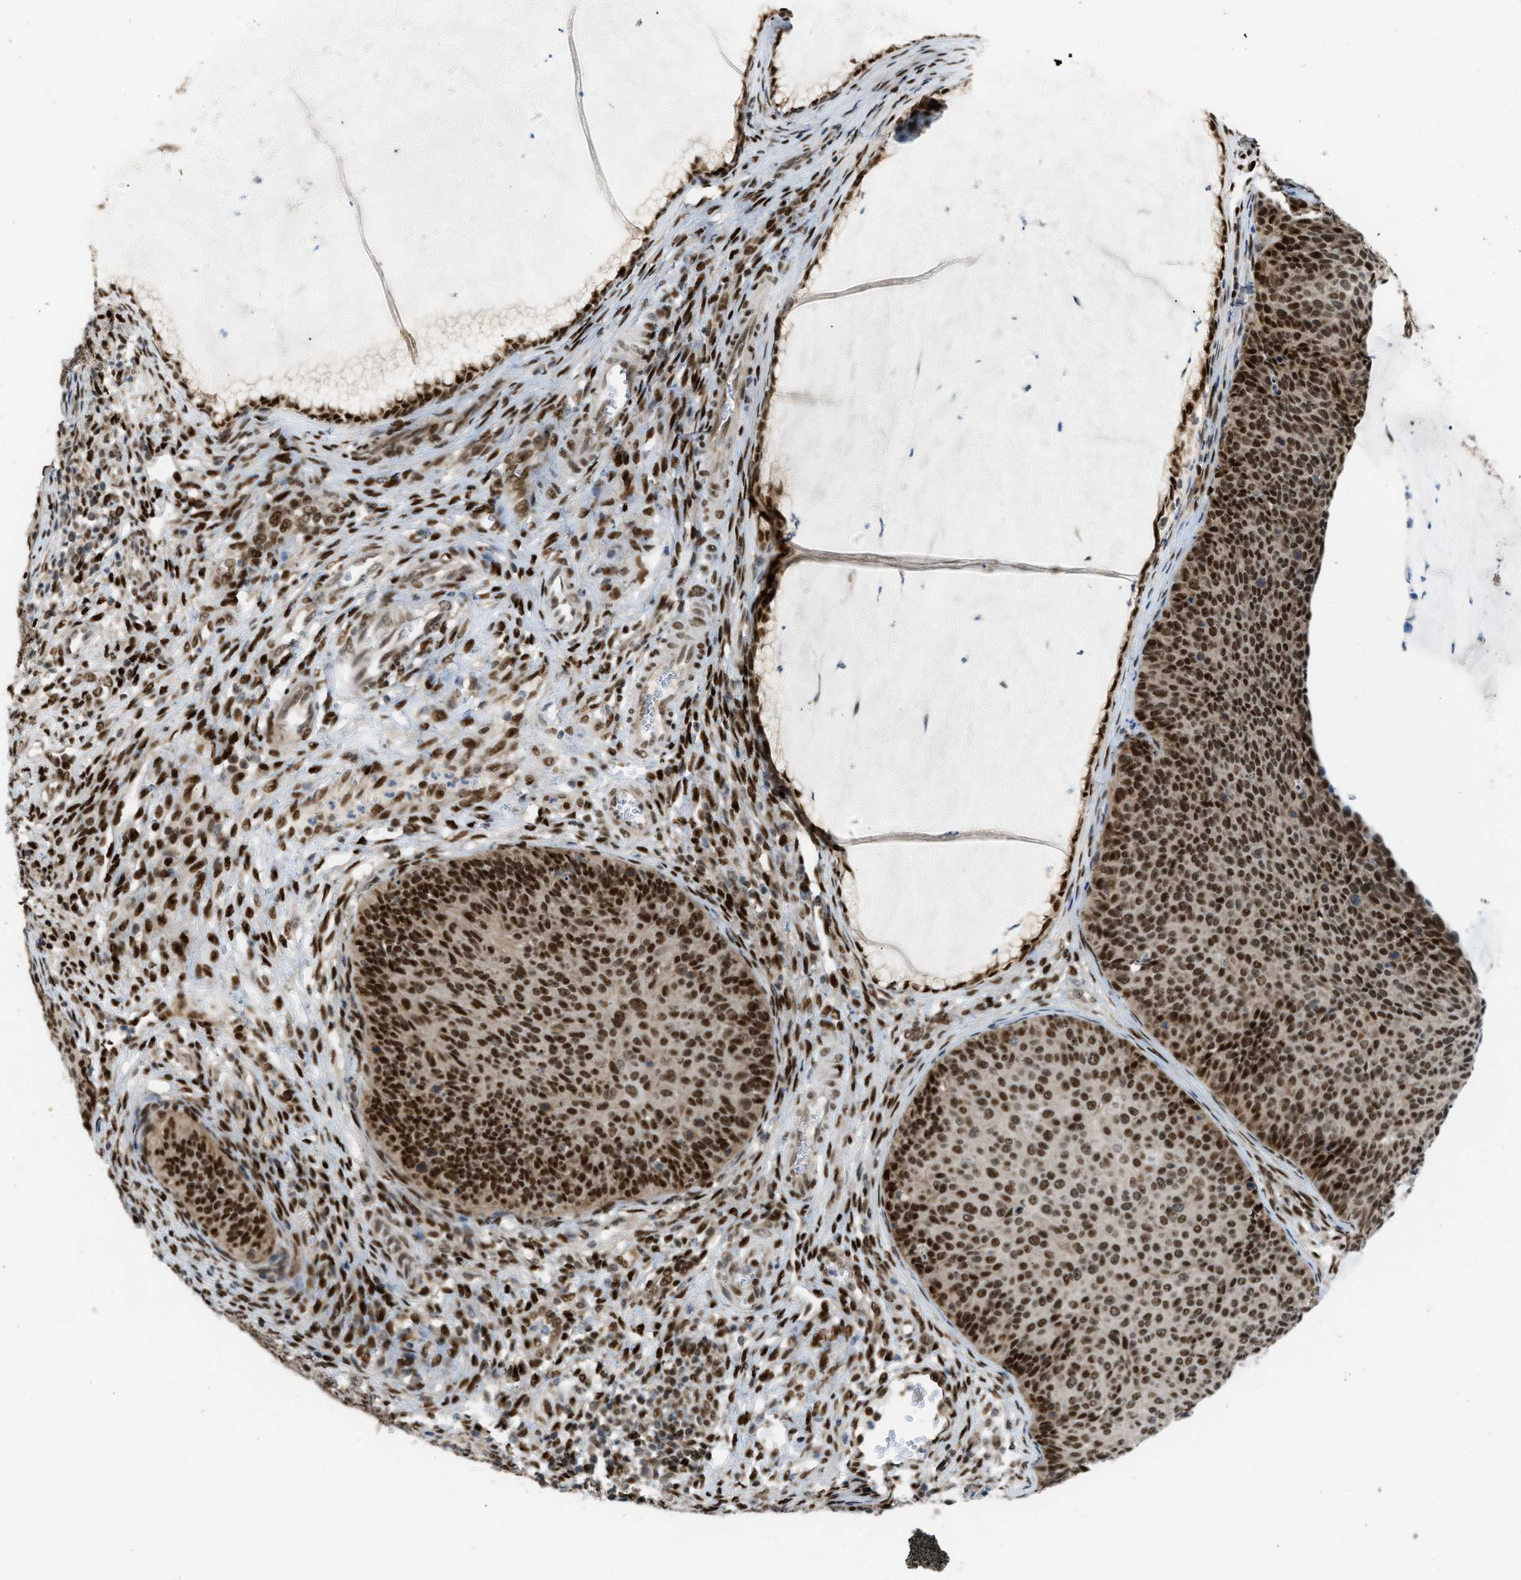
{"staining": {"intensity": "strong", "quantity": ">75%", "location": "nuclear"}, "tissue": "cervical cancer", "cell_type": "Tumor cells", "image_type": "cancer", "snomed": [{"axis": "morphology", "description": "Squamous cell carcinoma, NOS"}, {"axis": "topography", "description": "Cervix"}], "caption": "Cervical cancer stained with immunohistochemistry demonstrates strong nuclear expression in about >75% of tumor cells.", "gene": "SSBP2", "patient": {"sex": "female", "age": 36}}